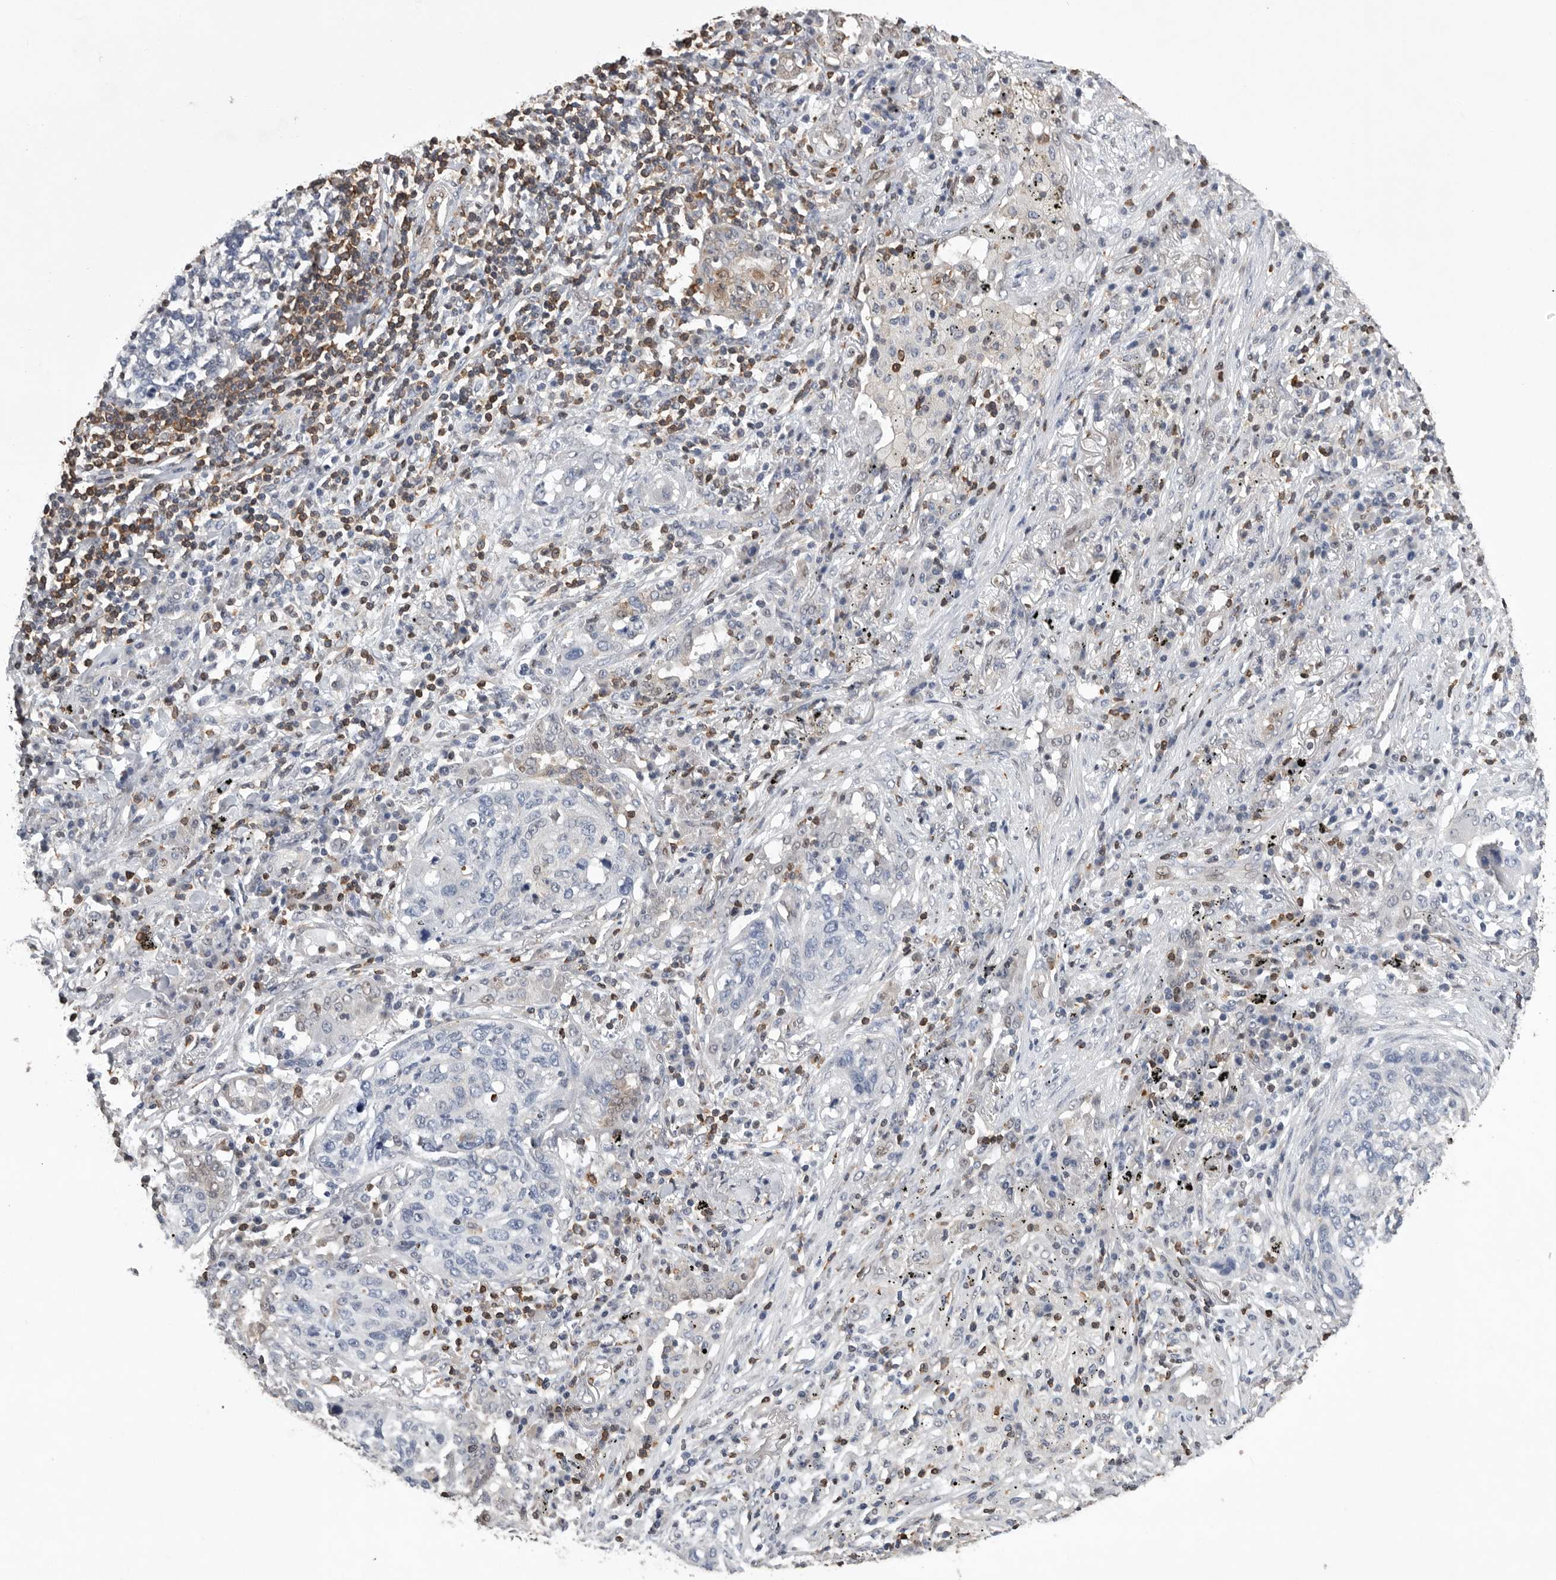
{"staining": {"intensity": "negative", "quantity": "none", "location": "none"}, "tissue": "lung cancer", "cell_type": "Tumor cells", "image_type": "cancer", "snomed": [{"axis": "morphology", "description": "Squamous cell carcinoma, NOS"}, {"axis": "topography", "description": "Lung"}], "caption": "Immunohistochemical staining of lung squamous cell carcinoma displays no significant positivity in tumor cells.", "gene": "PDCD4", "patient": {"sex": "female", "age": 63}}